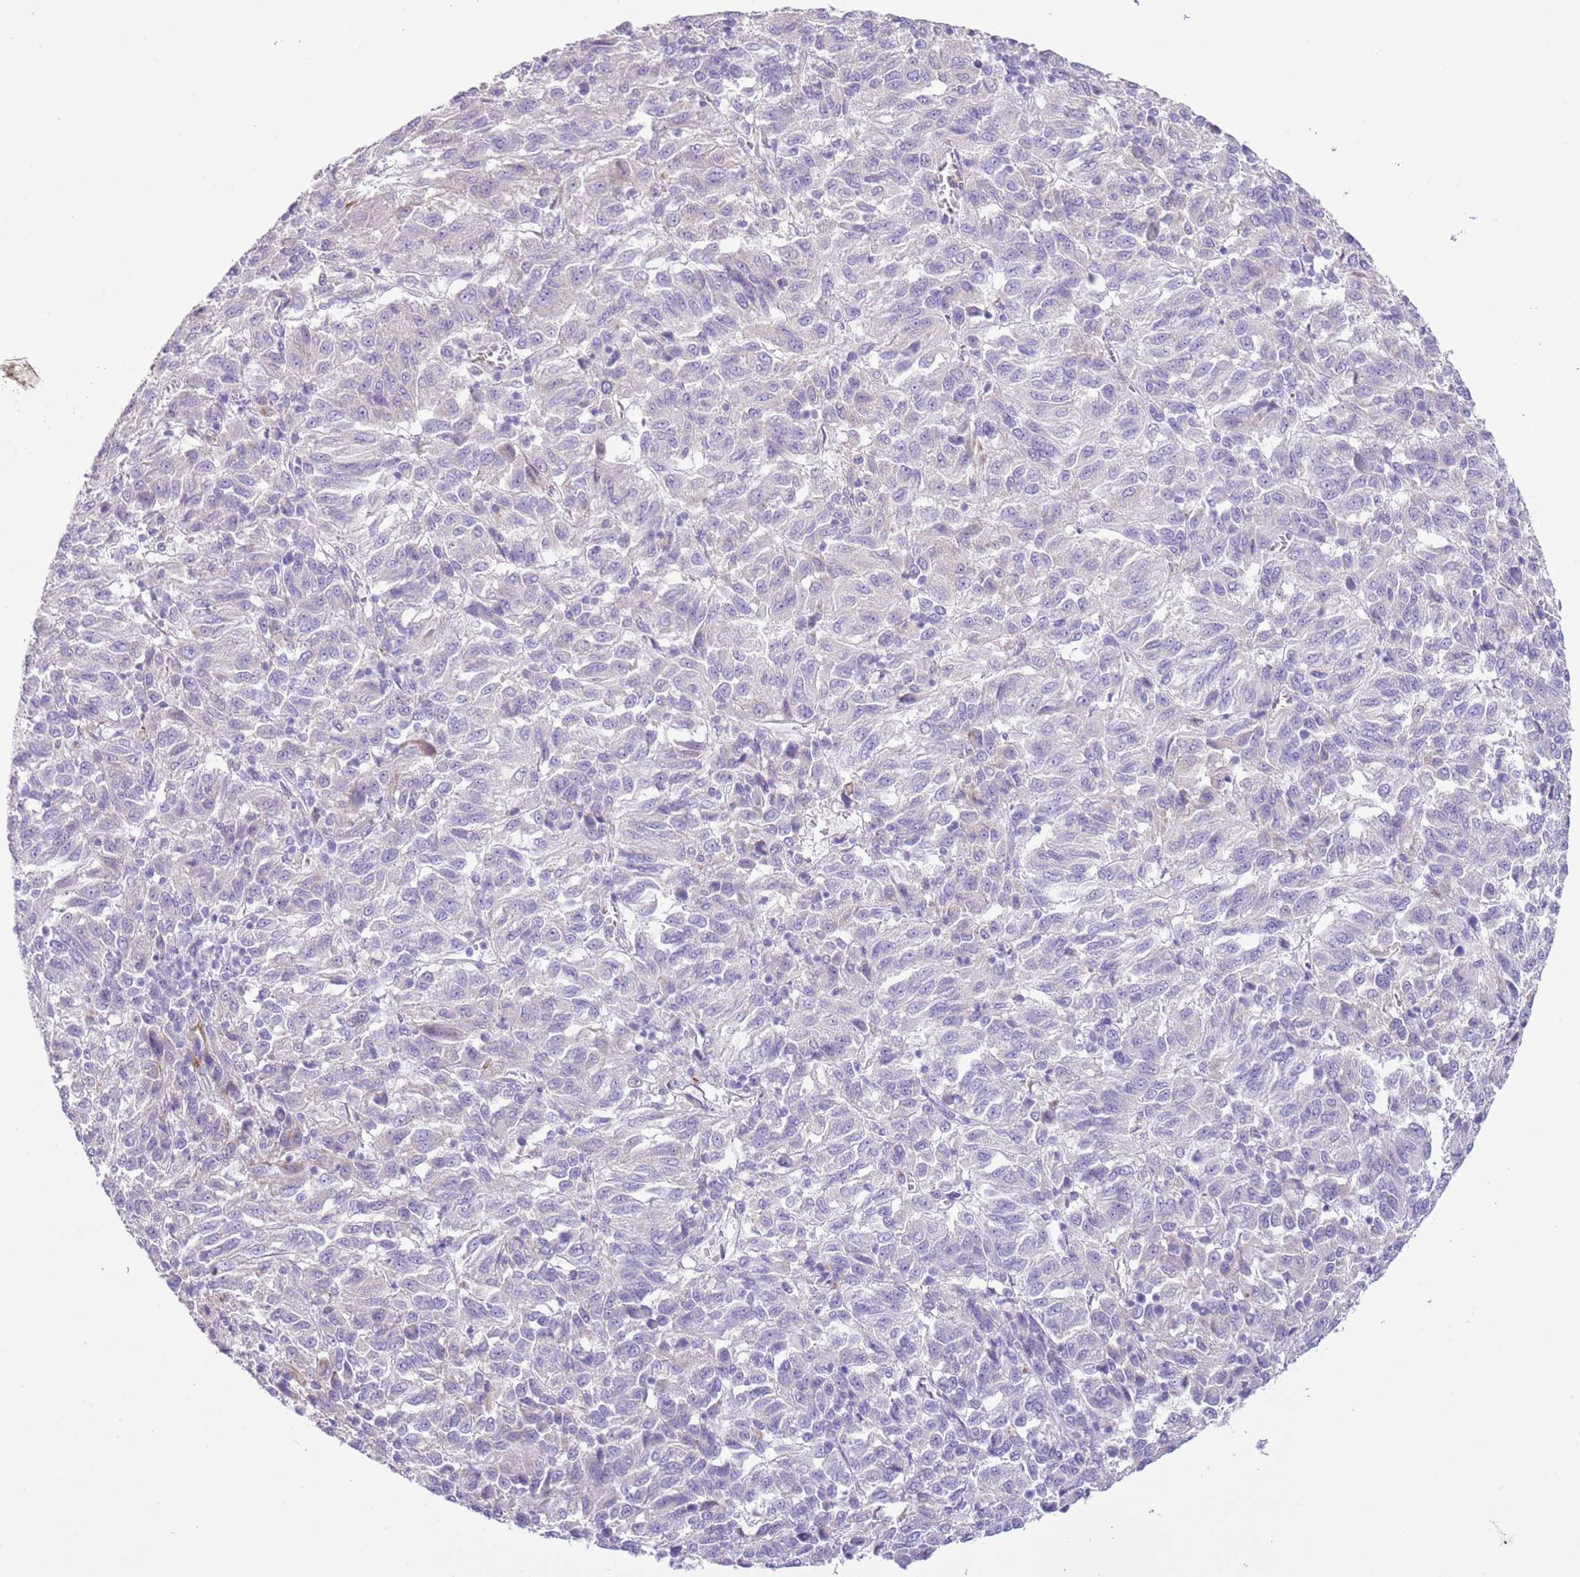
{"staining": {"intensity": "negative", "quantity": "none", "location": "none"}, "tissue": "melanoma", "cell_type": "Tumor cells", "image_type": "cancer", "snomed": [{"axis": "morphology", "description": "Malignant melanoma, Metastatic site"}, {"axis": "topography", "description": "Lung"}], "caption": "Immunohistochemical staining of human malignant melanoma (metastatic site) reveals no significant staining in tumor cells.", "gene": "OR2Z1", "patient": {"sex": "male", "age": 64}}